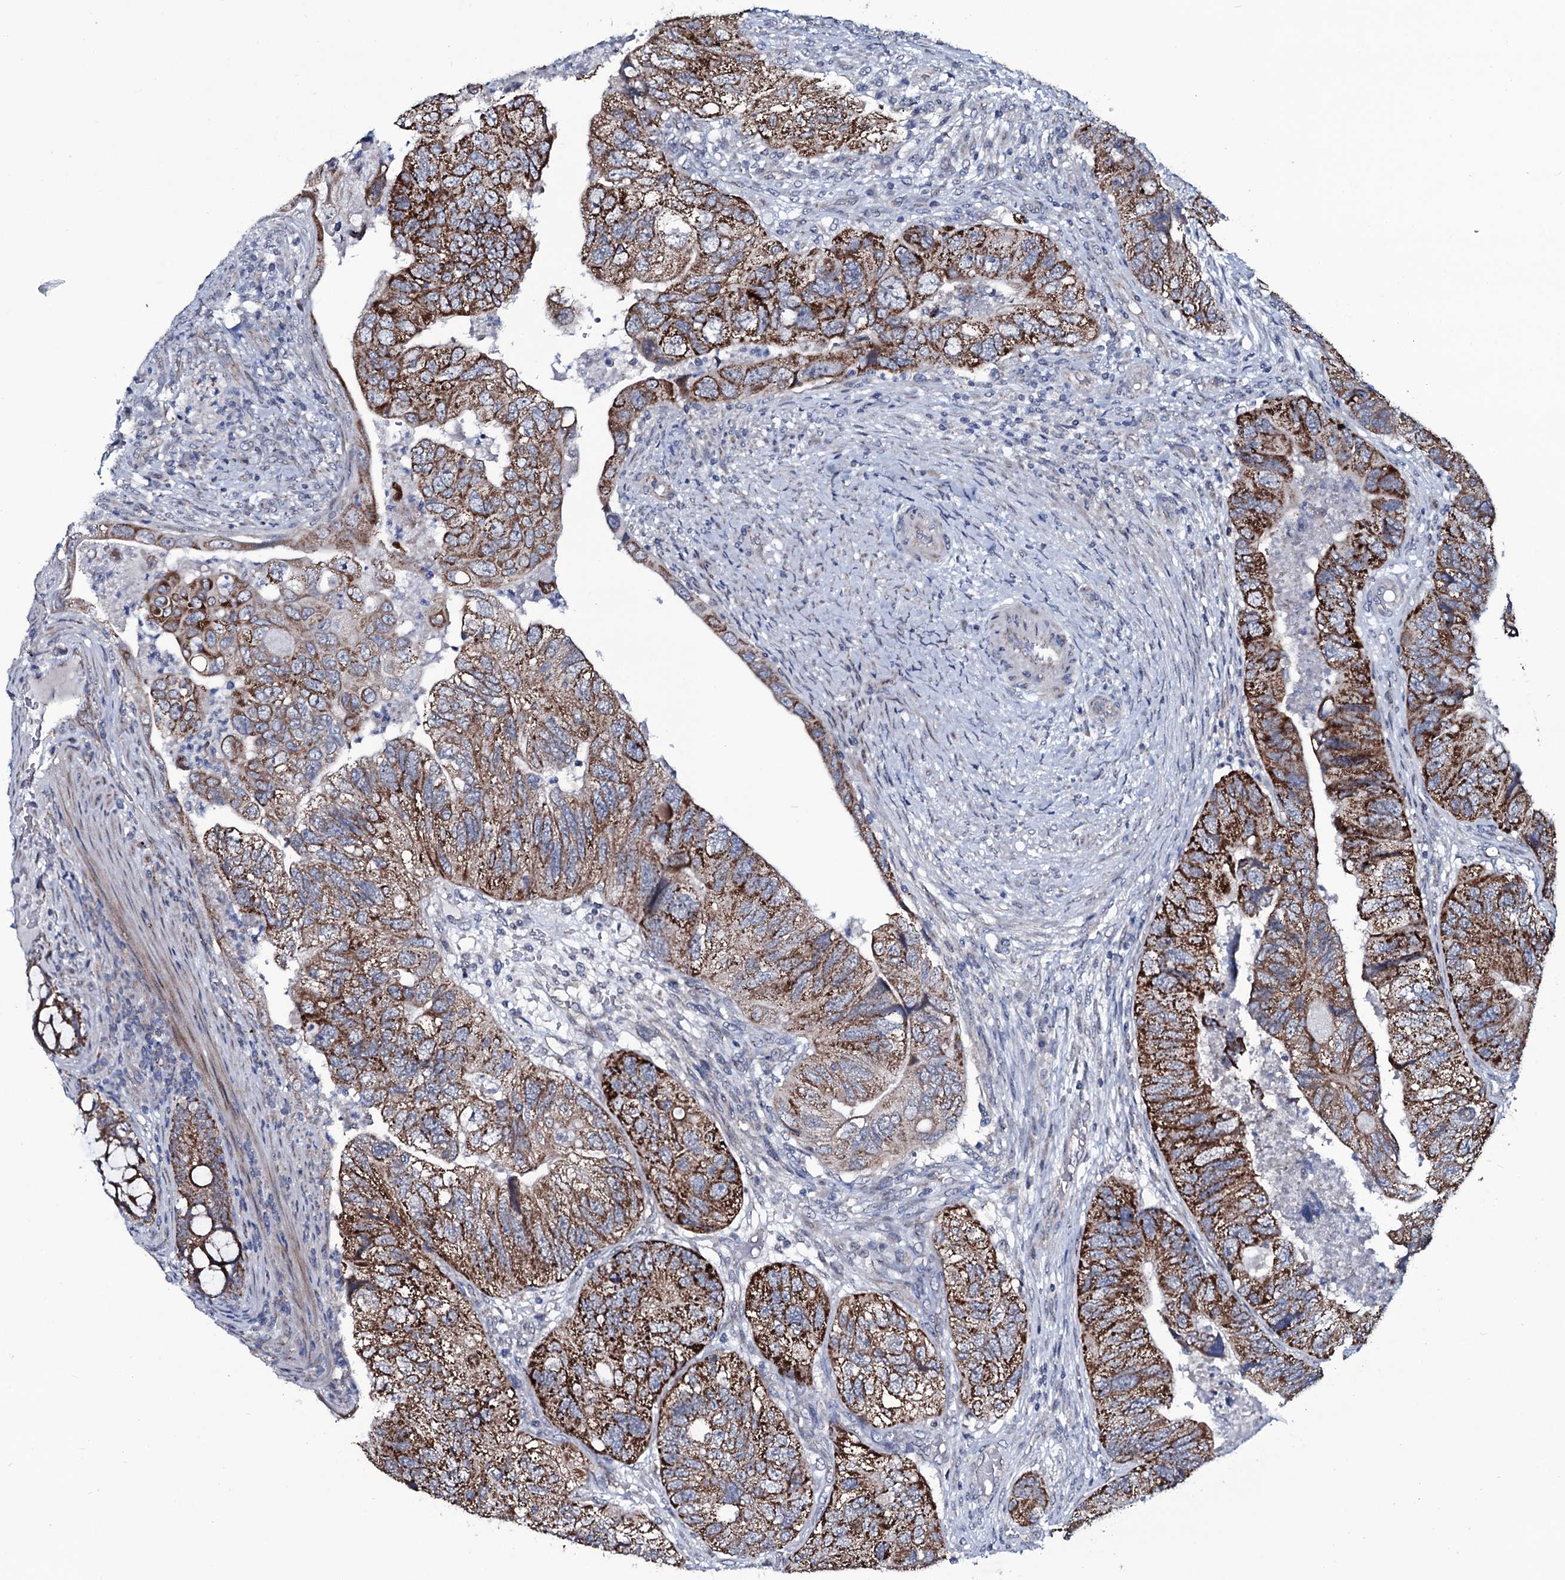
{"staining": {"intensity": "strong", "quantity": ">75%", "location": "cytoplasmic/membranous"}, "tissue": "colorectal cancer", "cell_type": "Tumor cells", "image_type": "cancer", "snomed": [{"axis": "morphology", "description": "Adenocarcinoma, NOS"}, {"axis": "topography", "description": "Rectum"}], "caption": "This image demonstrates colorectal cancer stained with immunohistochemistry to label a protein in brown. The cytoplasmic/membranous of tumor cells show strong positivity for the protein. Nuclei are counter-stained blue.", "gene": "WIPF3", "patient": {"sex": "male", "age": 63}}